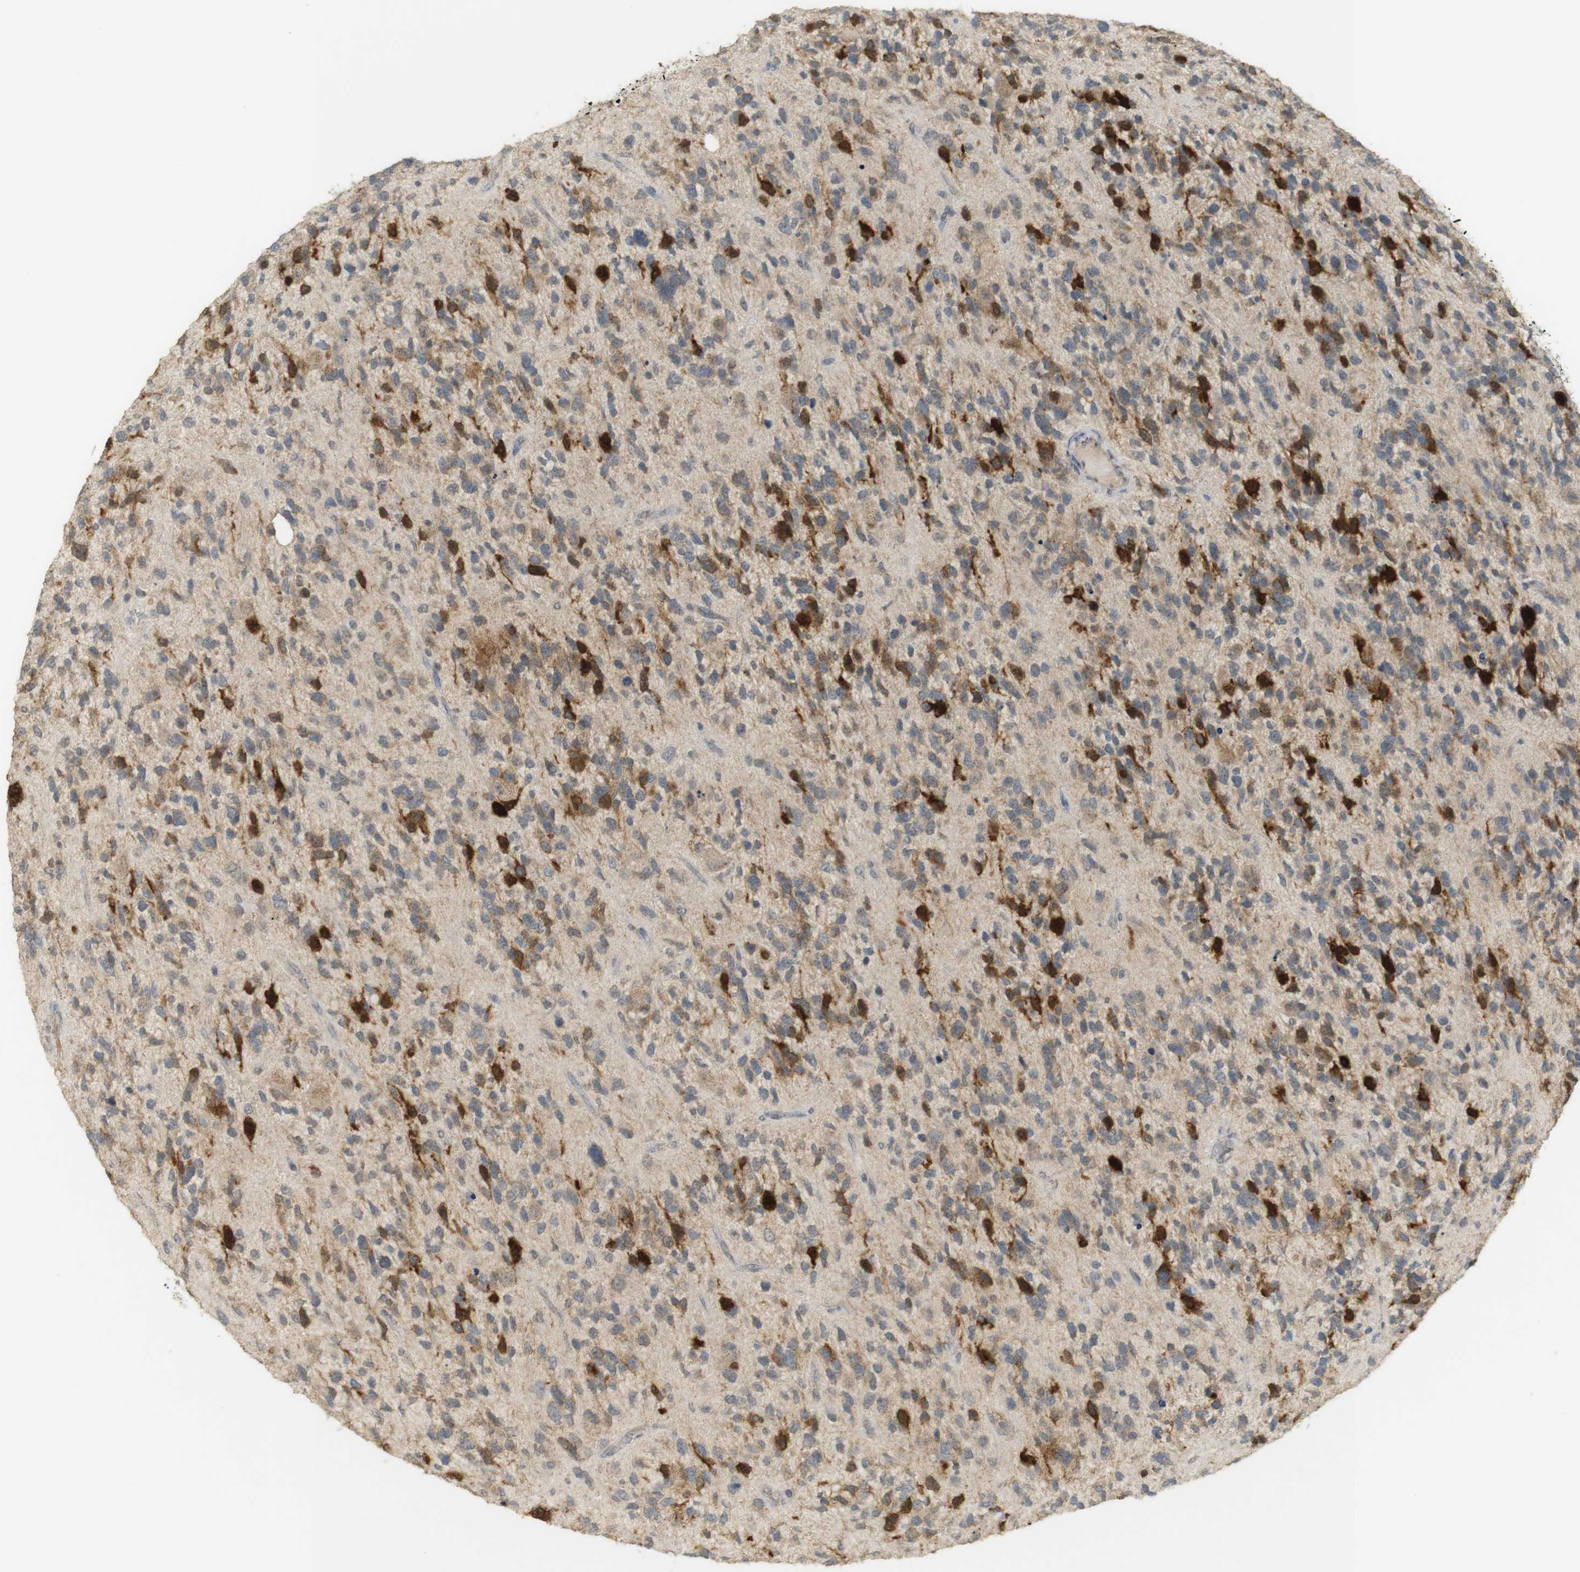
{"staining": {"intensity": "strong", "quantity": "<25%", "location": "cytoplasmic/membranous"}, "tissue": "glioma", "cell_type": "Tumor cells", "image_type": "cancer", "snomed": [{"axis": "morphology", "description": "Glioma, malignant, High grade"}, {"axis": "topography", "description": "Brain"}], "caption": "An IHC histopathology image of tumor tissue is shown. Protein staining in brown labels strong cytoplasmic/membranous positivity in glioma within tumor cells. The staining is performed using DAB brown chromogen to label protein expression. The nuclei are counter-stained blue using hematoxylin.", "gene": "TTK", "patient": {"sex": "female", "age": 58}}